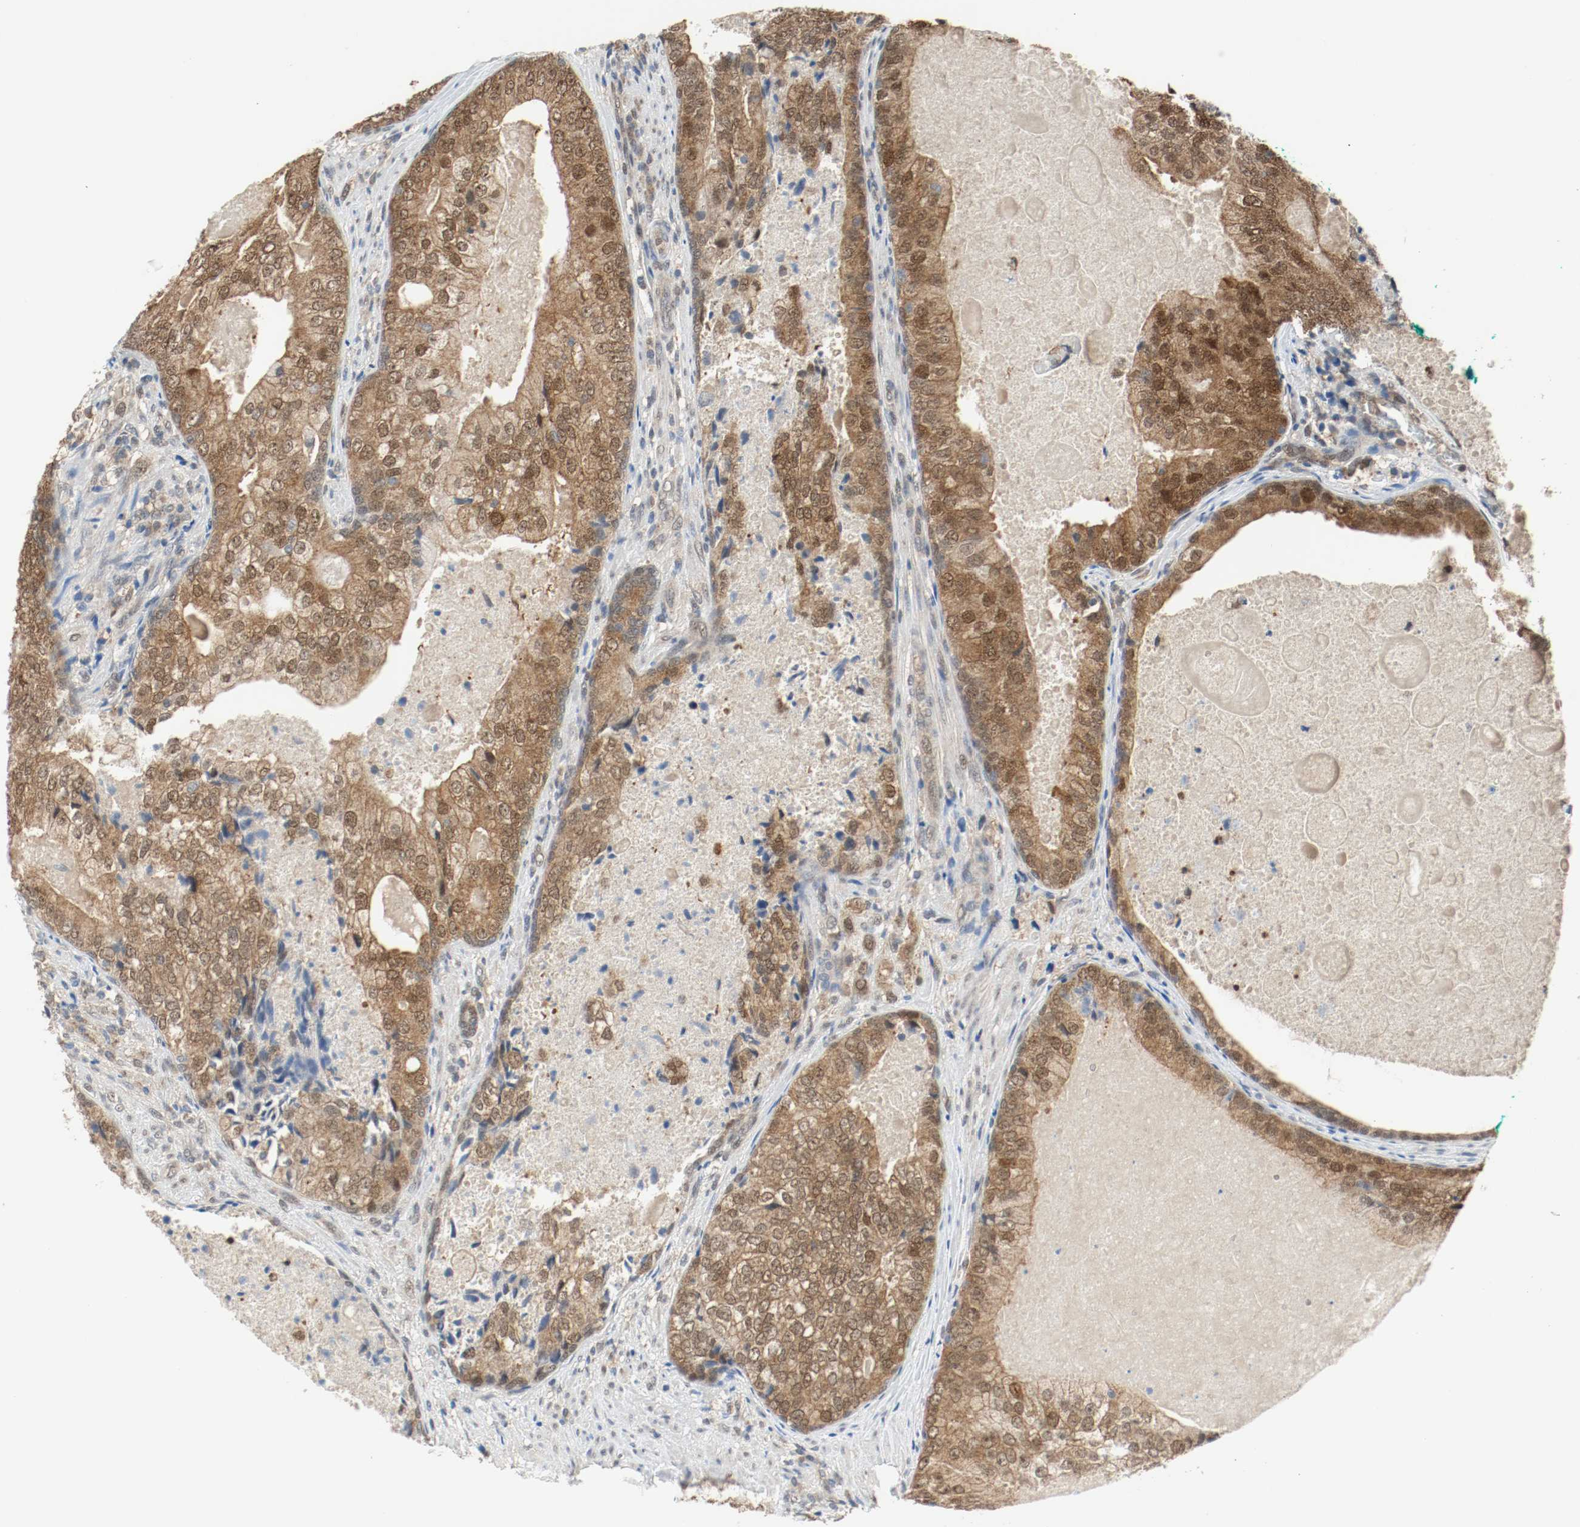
{"staining": {"intensity": "moderate", "quantity": ">75%", "location": "cytoplasmic/membranous,nuclear"}, "tissue": "prostate cancer", "cell_type": "Tumor cells", "image_type": "cancer", "snomed": [{"axis": "morphology", "description": "Adenocarcinoma, High grade"}, {"axis": "topography", "description": "Prostate"}], "caption": "An immunohistochemistry photomicrograph of tumor tissue is shown. Protein staining in brown shows moderate cytoplasmic/membranous and nuclear positivity in prostate adenocarcinoma (high-grade) within tumor cells.", "gene": "PPME1", "patient": {"sex": "male", "age": 66}}